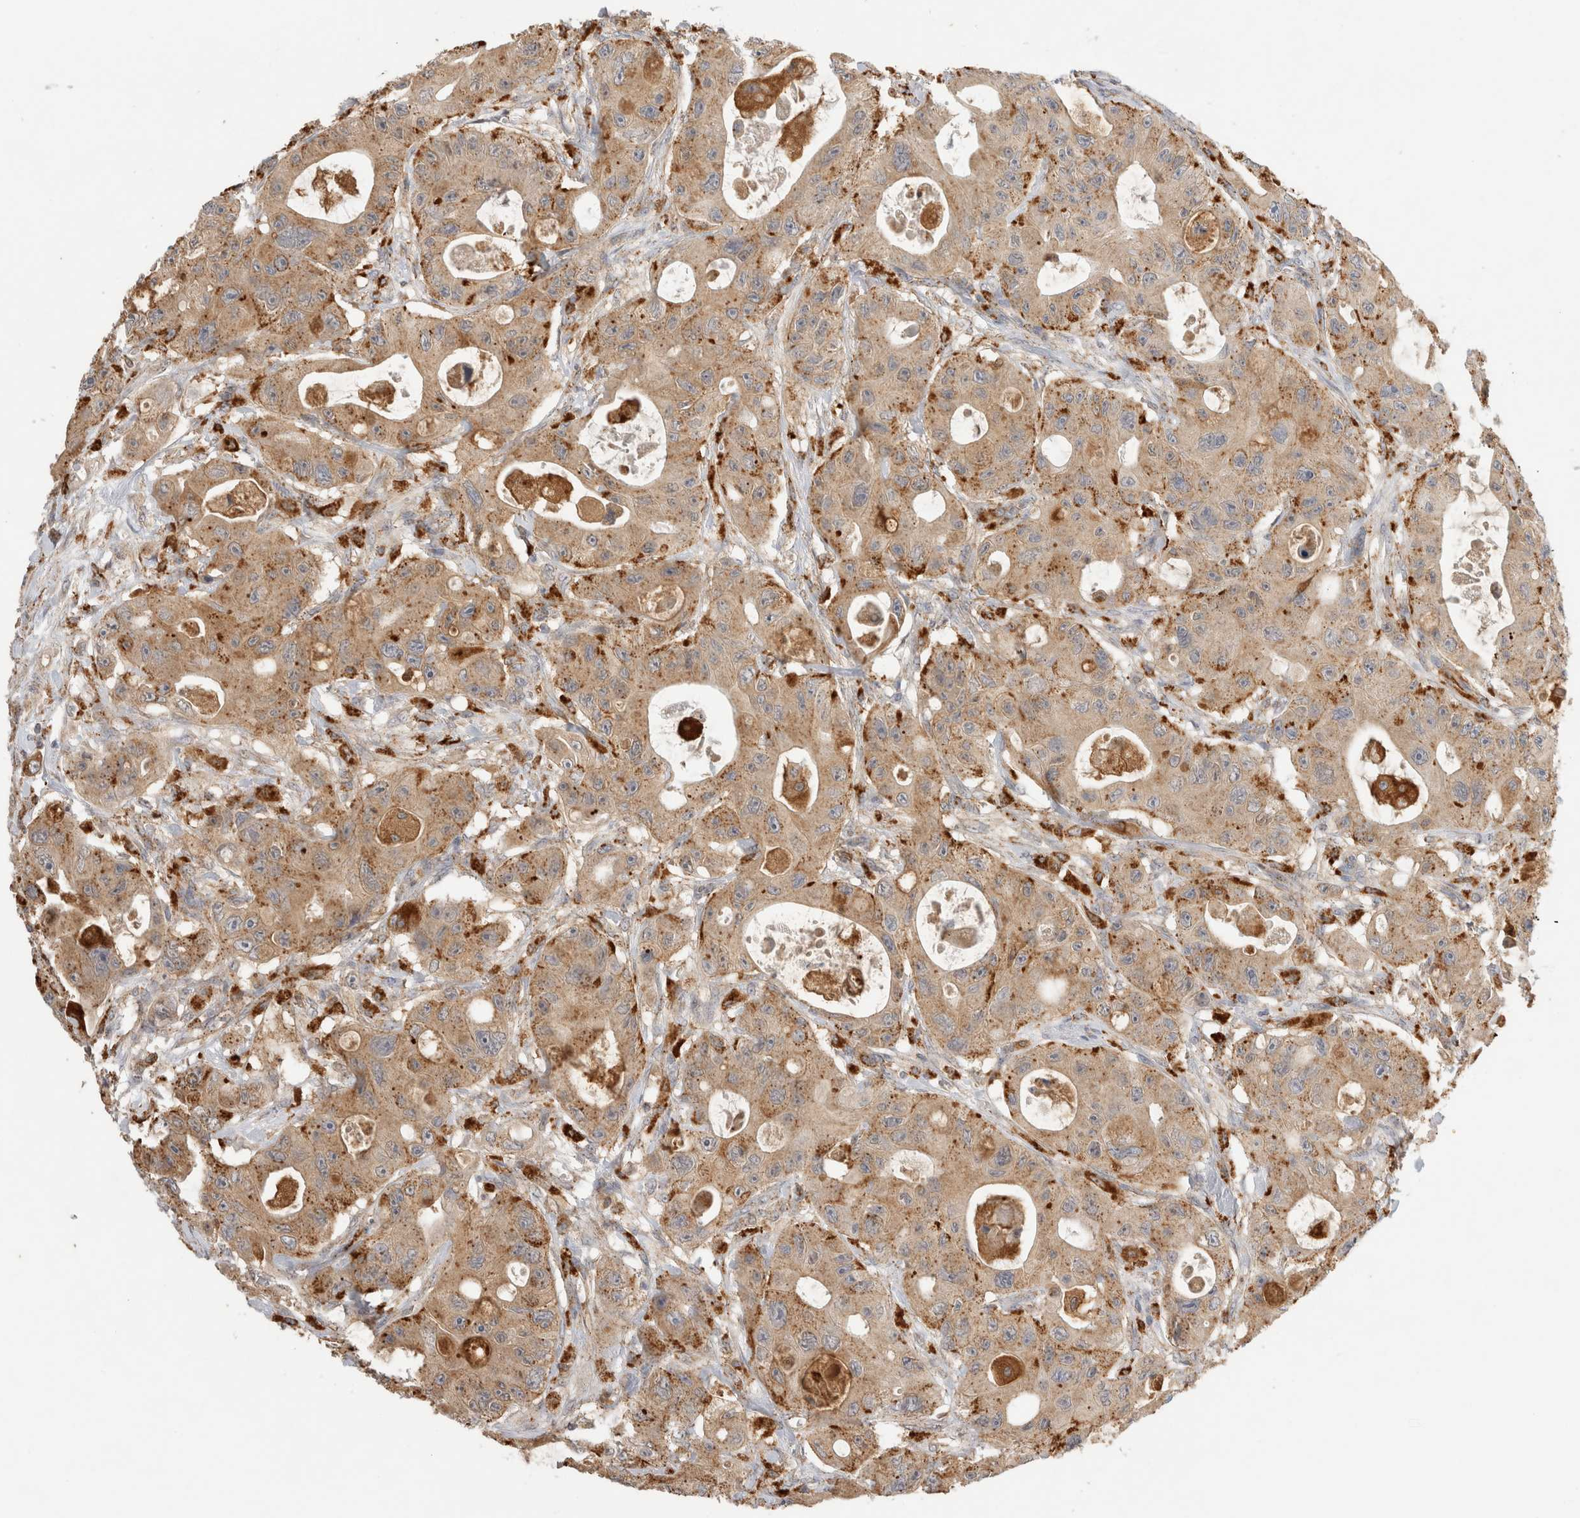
{"staining": {"intensity": "moderate", "quantity": ">75%", "location": "cytoplasmic/membranous"}, "tissue": "colorectal cancer", "cell_type": "Tumor cells", "image_type": "cancer", "snomed": [{"axis": "morphology", "description": "Adenocarcinoma, NOS"}, {"axis": "topography", "description": "Colon"}], "caption": "About >75% of tumor cells in adenocarcinoma (colorectal) exhibit moderate cytoplasmic/membranous protein positivity as visualized by brown immunohistochemical staining.", "gene": "GNS", "patient": {"sex": "female", "age": 46}}